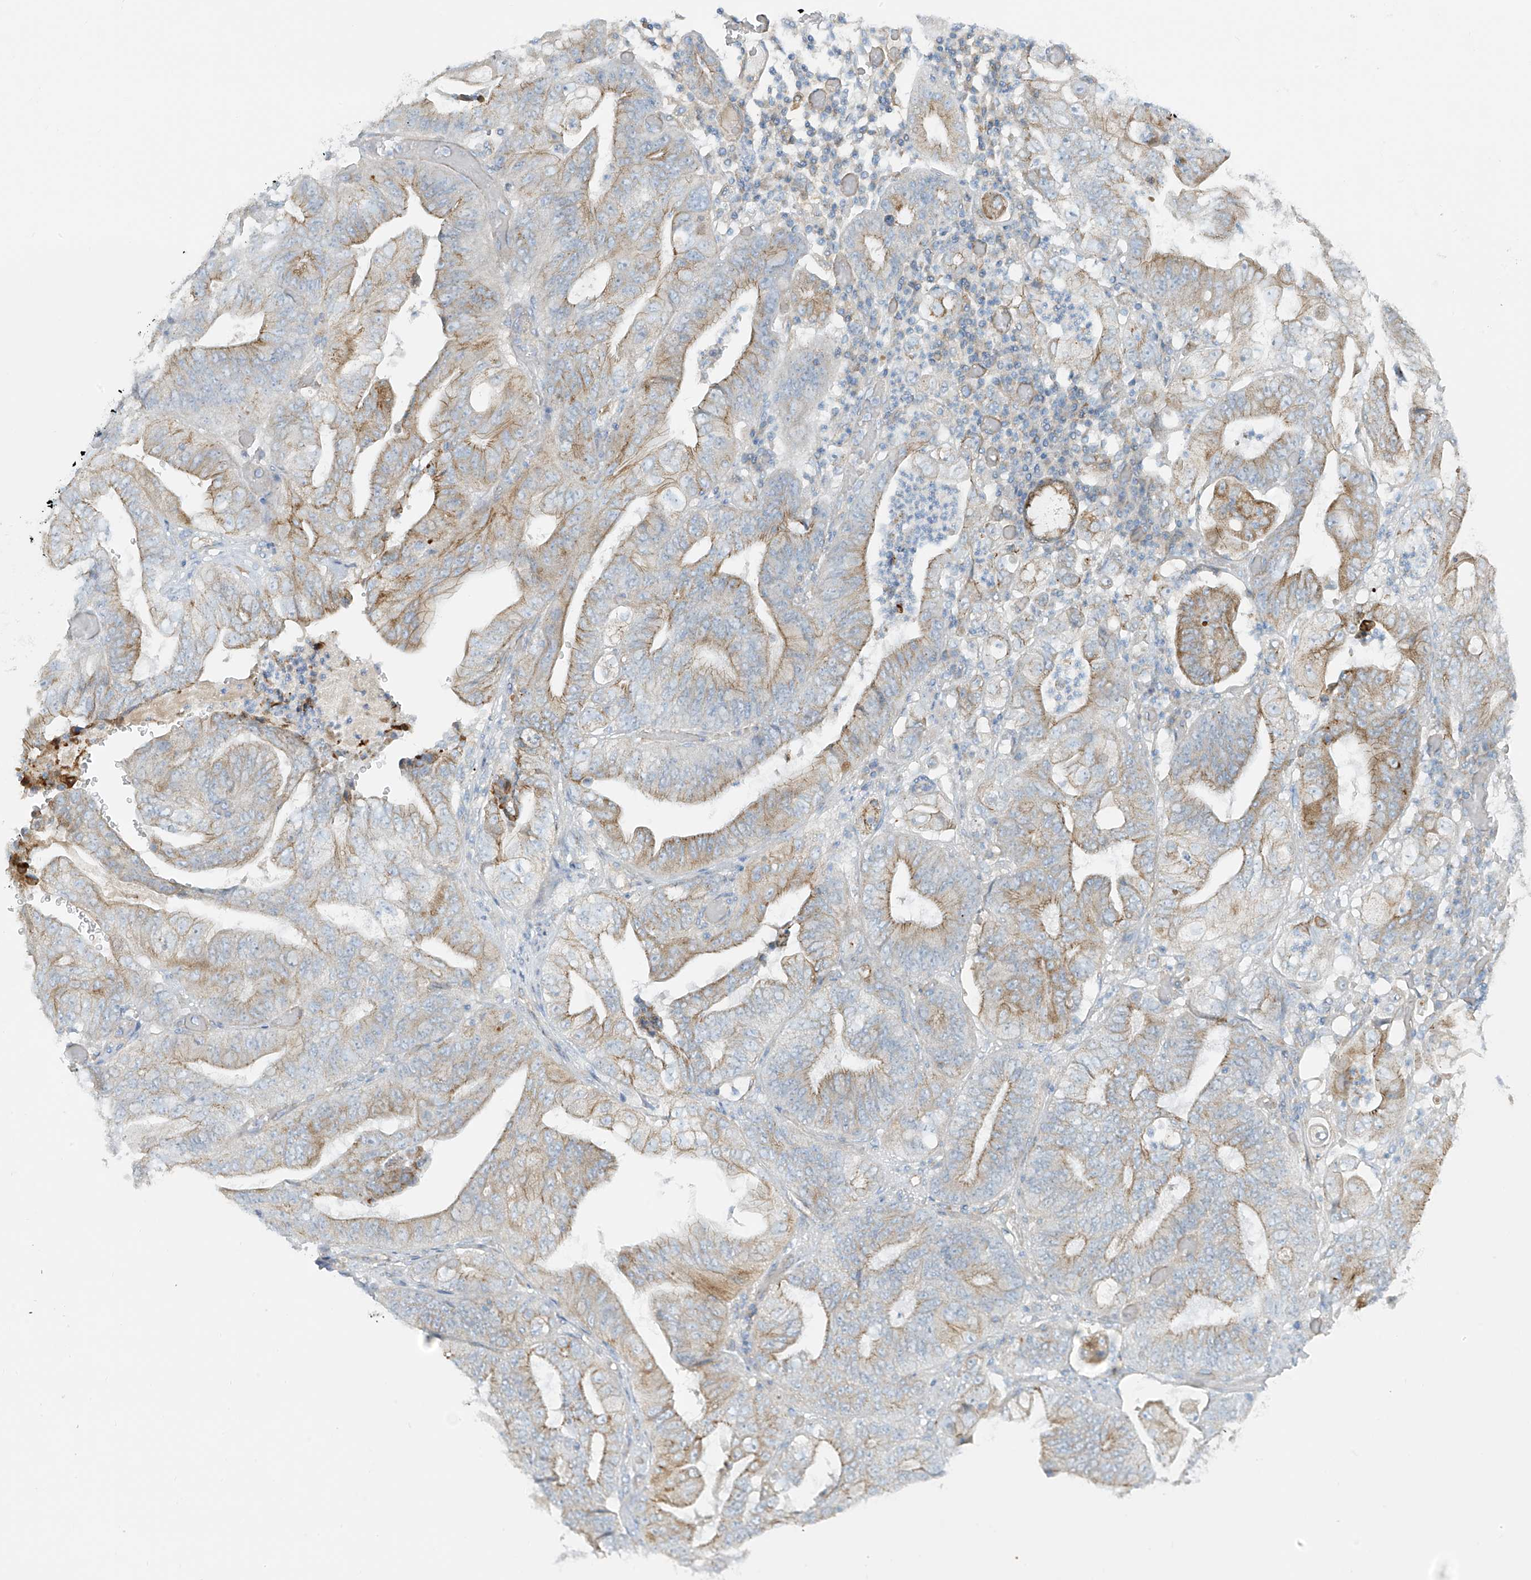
{"staining": {"intensity": "moderate", "quantity": "25%-75%", "location": "cytoplasmic/membranous"}, "tissue": "stomach cancer", "cell_type": "Tumor cells", "image_type": "cancer", "snomed": [{"axis": "morphology", "description": "Adenocarcinoma, NOS"}, {"axis": "topography", "description": "Stomach"}], "caption": "The image reveals staining of stomach cancer (adenocarcinoma), revealing moderate cytoplasmic/membranous protein expression (brown color) within tumor cells.", "gene": "VAMP5", "patient": {"sex": "female", "age": 73}}